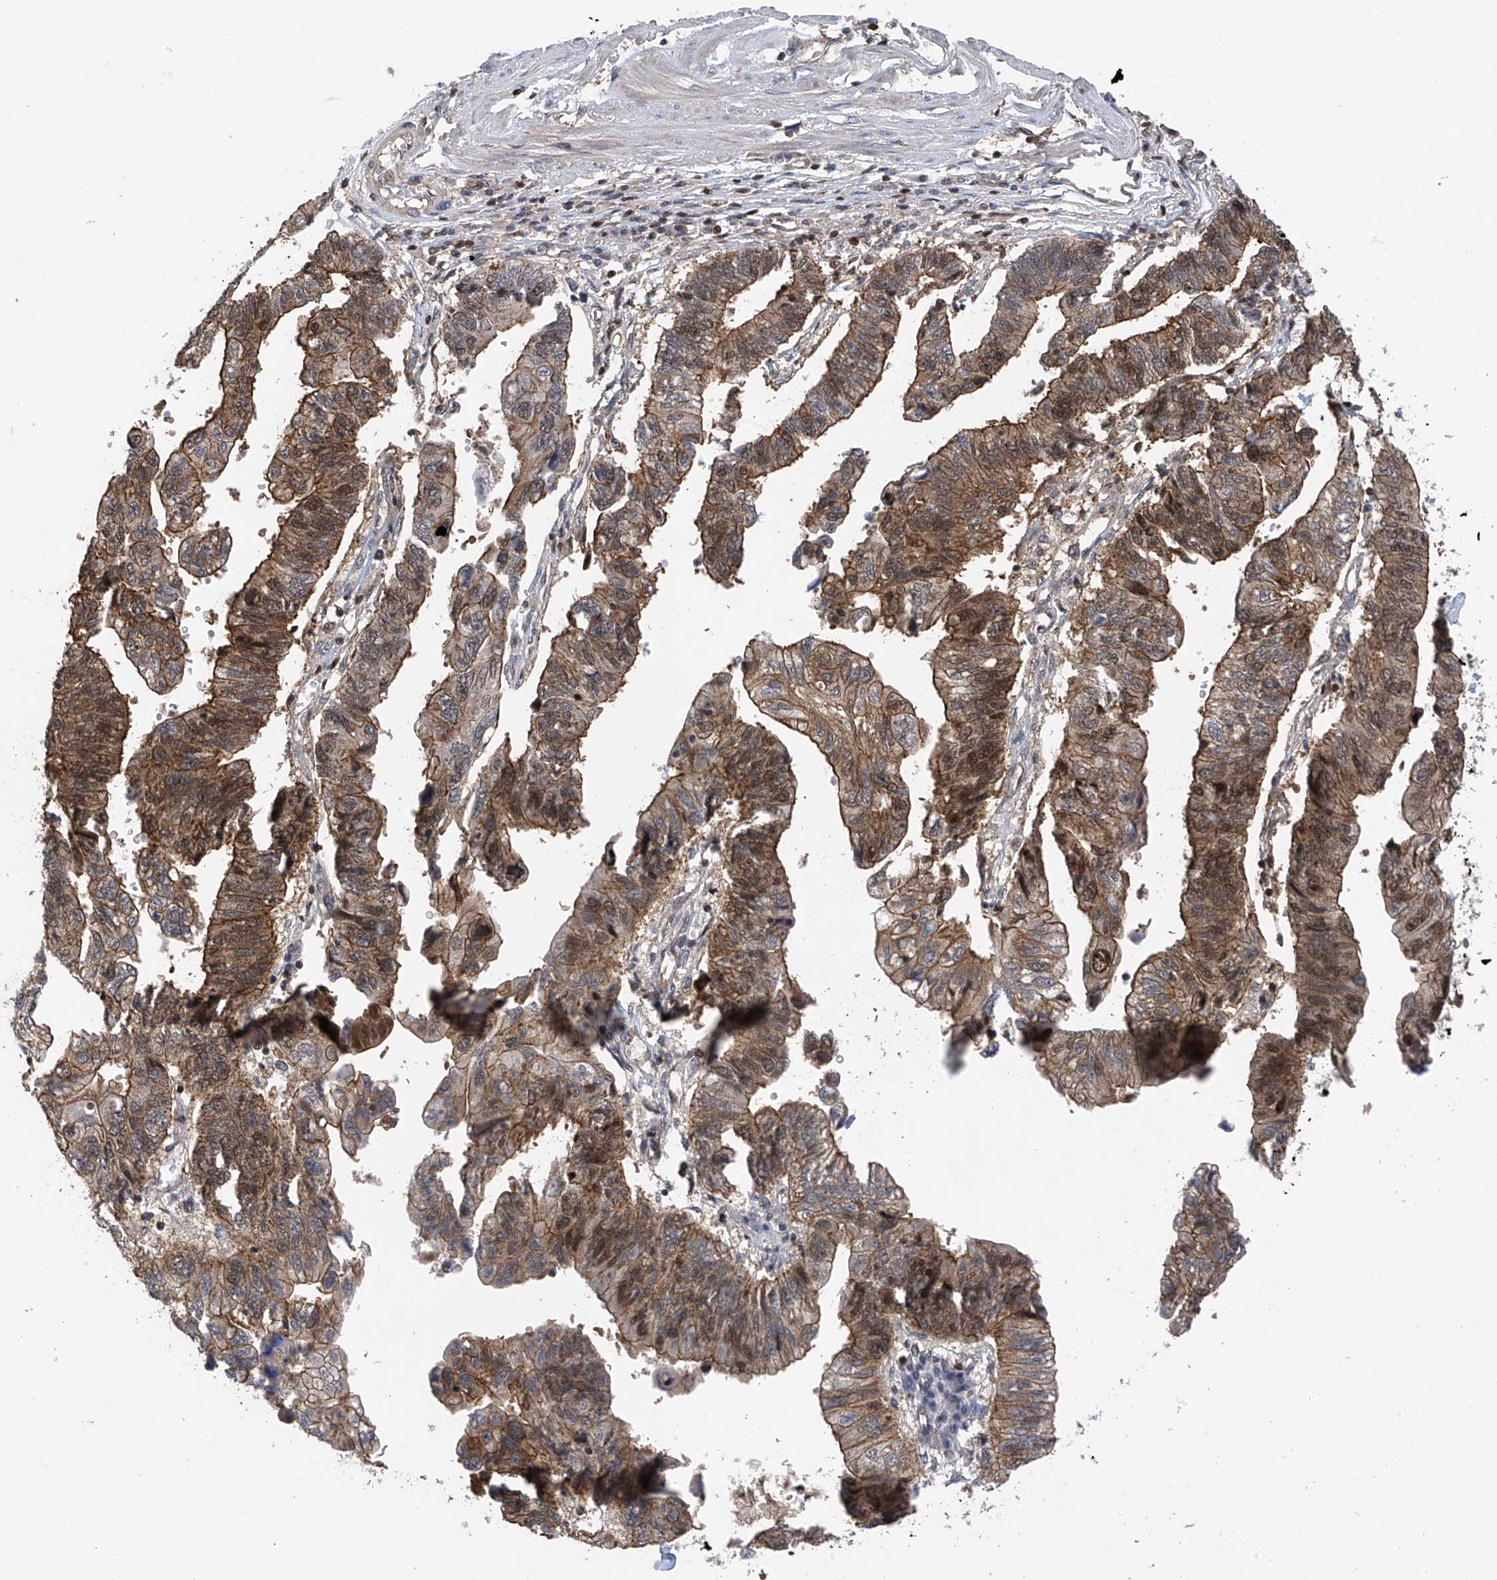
{"staining": {"intensity": "moderate", "quantity": ">75%", "location": "cytoplasmic/membranous,nuclear"}, "tissue": "stomach cancer", "cell_type": "Tumor cells", "image_type": "cancer", "snomed": [{"axis": "morphology", "description": "Adenocarcinoma, NOS"}, {"axis": "topography", "description": "Stomach"}], "caption": "There is medium levels of moderate cytoplasmic/membranous and nuclear expression in tumor cells of stomach cancer, as demonstrated by immunohistochemical staining (brown color).", "gene": "DNAJC9", "patient": {"sex": "male", "age": 59}}